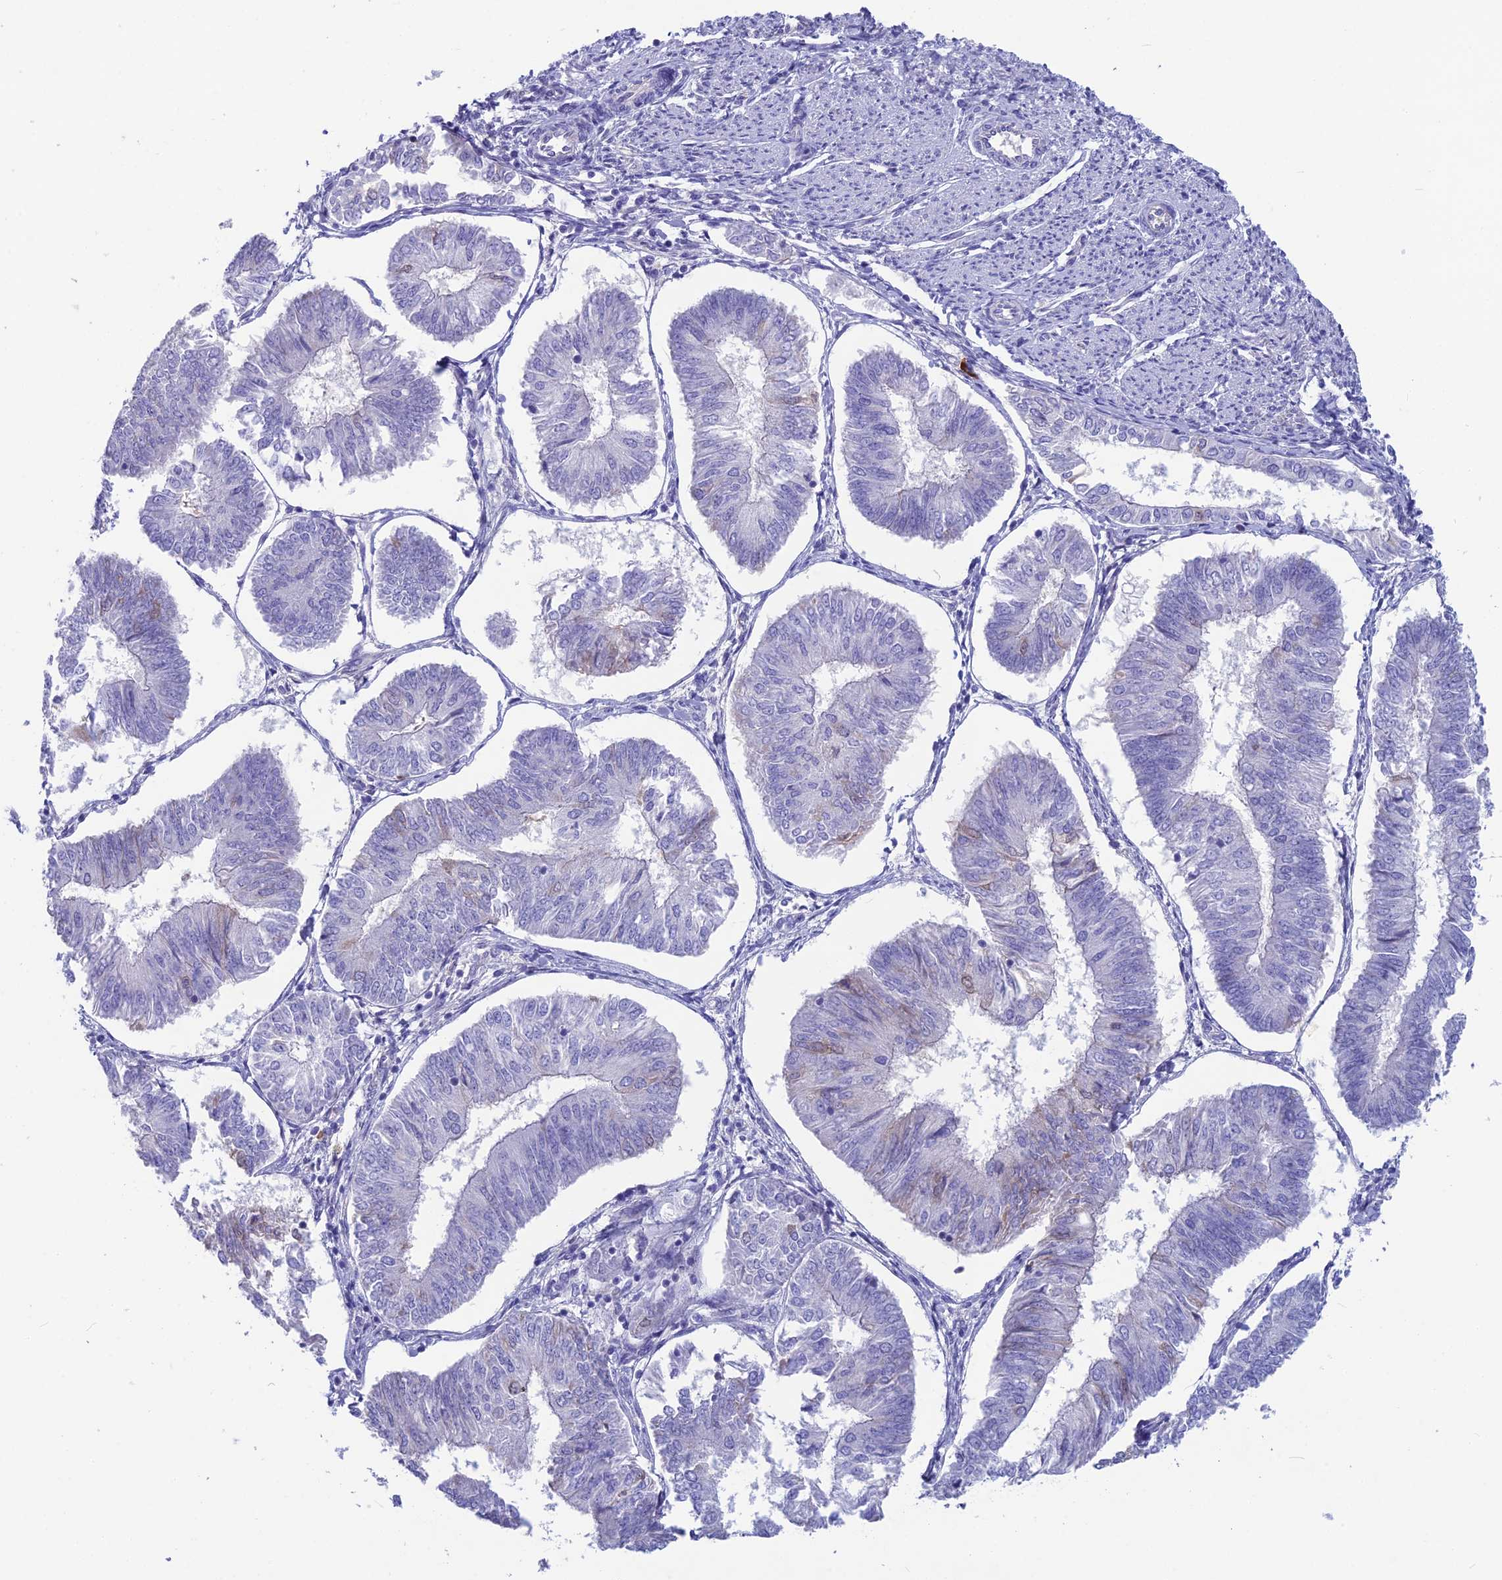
{"staining": {"intensity": "negative", "quantity": "none", "location": "none"}, "tissue": "endometrial cancer", "cell_type": "Tumor cells", "image_type": "cancer", "snomed": [{"axis": "morphology", "description": "Adenocarcinoma, NOS"}, {"axis": "topography", "description": "Endometrium"}], "caption": "Endometrial cancer (adenocarcinoma) was stained to show a protein in brown. There is no significant positivity in tumor cells. (DAB (3,3'-diaminobenzidine) IHC, high magnification).", "gene": "SNAP91", "patient": {"sex": "female", "age": 58}}